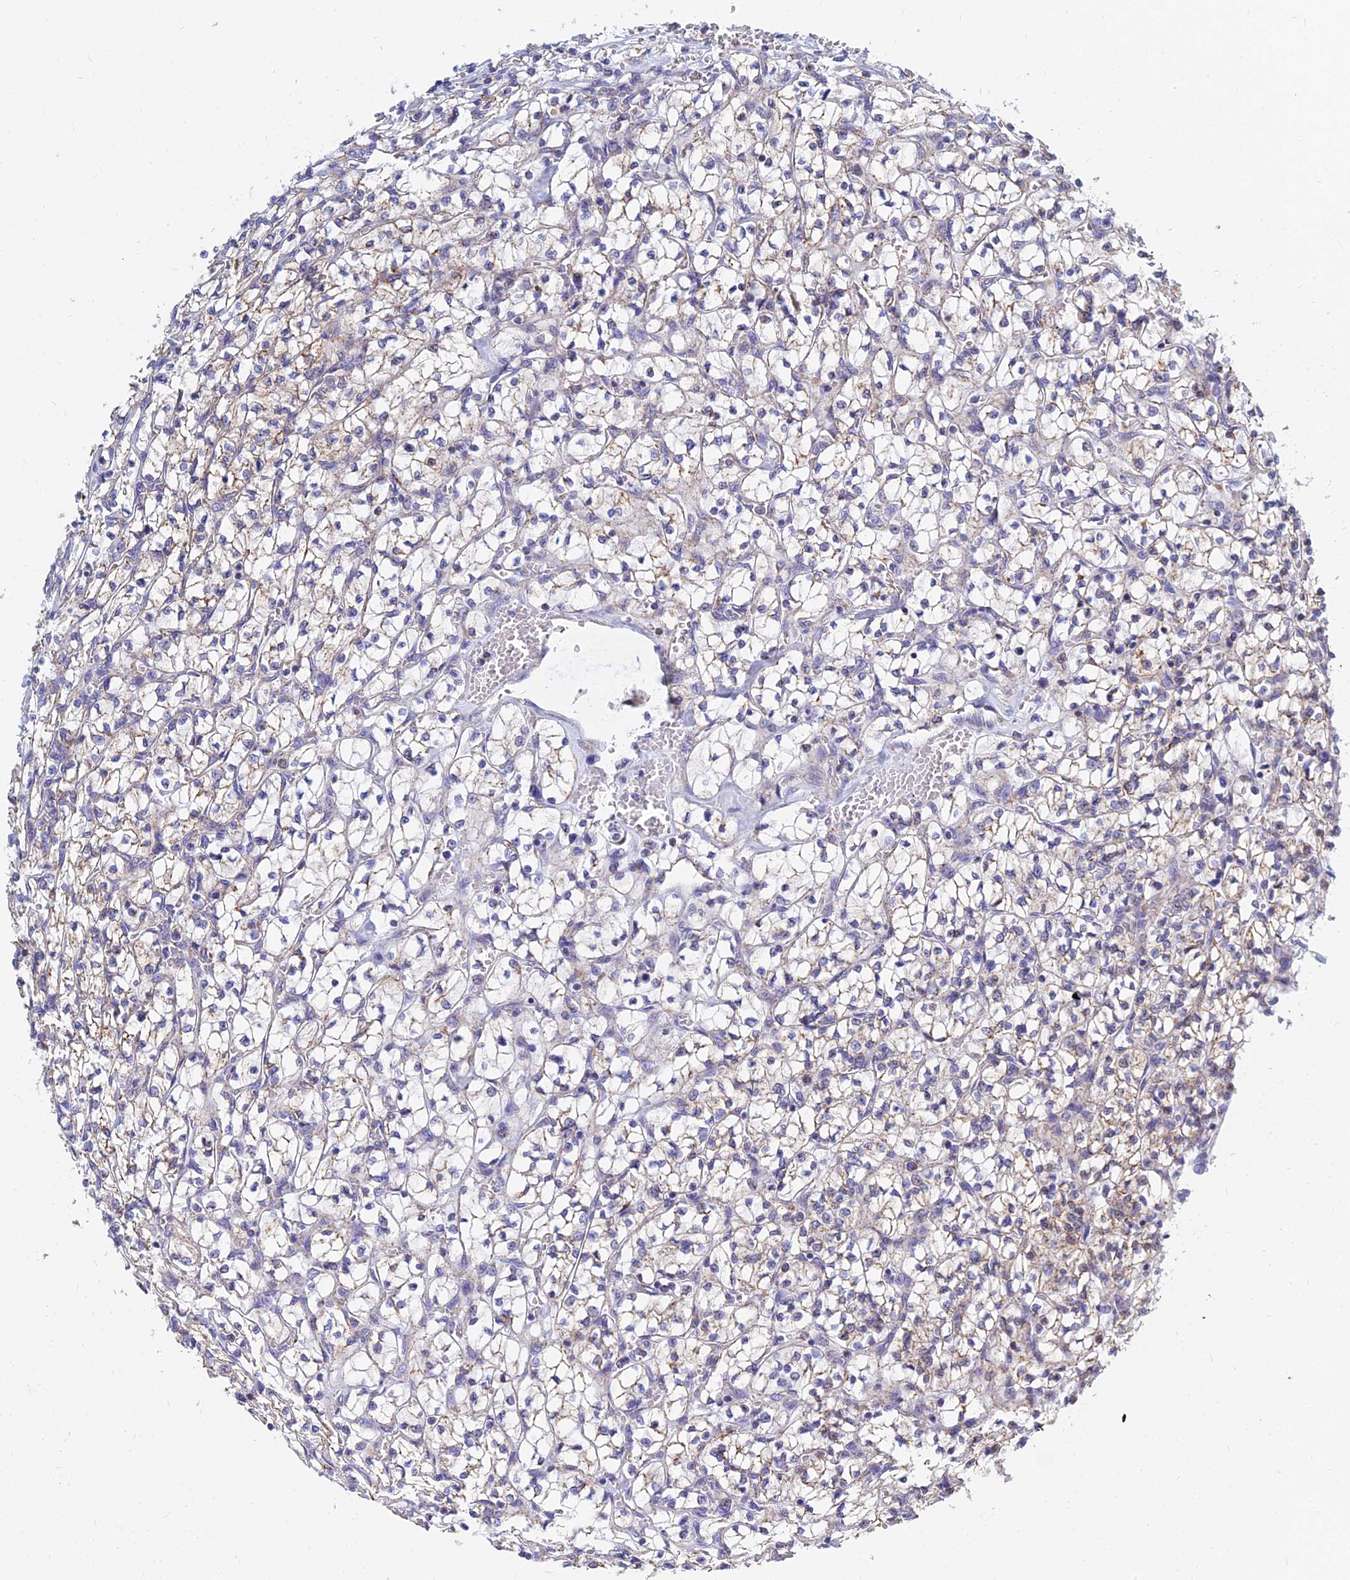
{"staining": {"intensity": "weak", "quantity": "25%-75%", "location": "cytoplasmic/membranous"}, "tissue": "renal cancer", "cell_type": "Tumor cells", "image_type": "cancer", "snomed": [{"axis": "morphology", "description": "Adenocarcinoma, NOS"}, {"axis": "topography", "description": "Kidney"}], "caption": "A low amount of weak cytoplasmic/membranous expression is seen in about 25%-75% of tumor cells in renal cancer tissue. The staining was performed using DAB to visualize the protein expression in brown, while the nuclei were stained in blue with hematoxylin (Magnification: 20x).", "gene": "MGST1", "patient": {"sex": "female", "age": 64}}